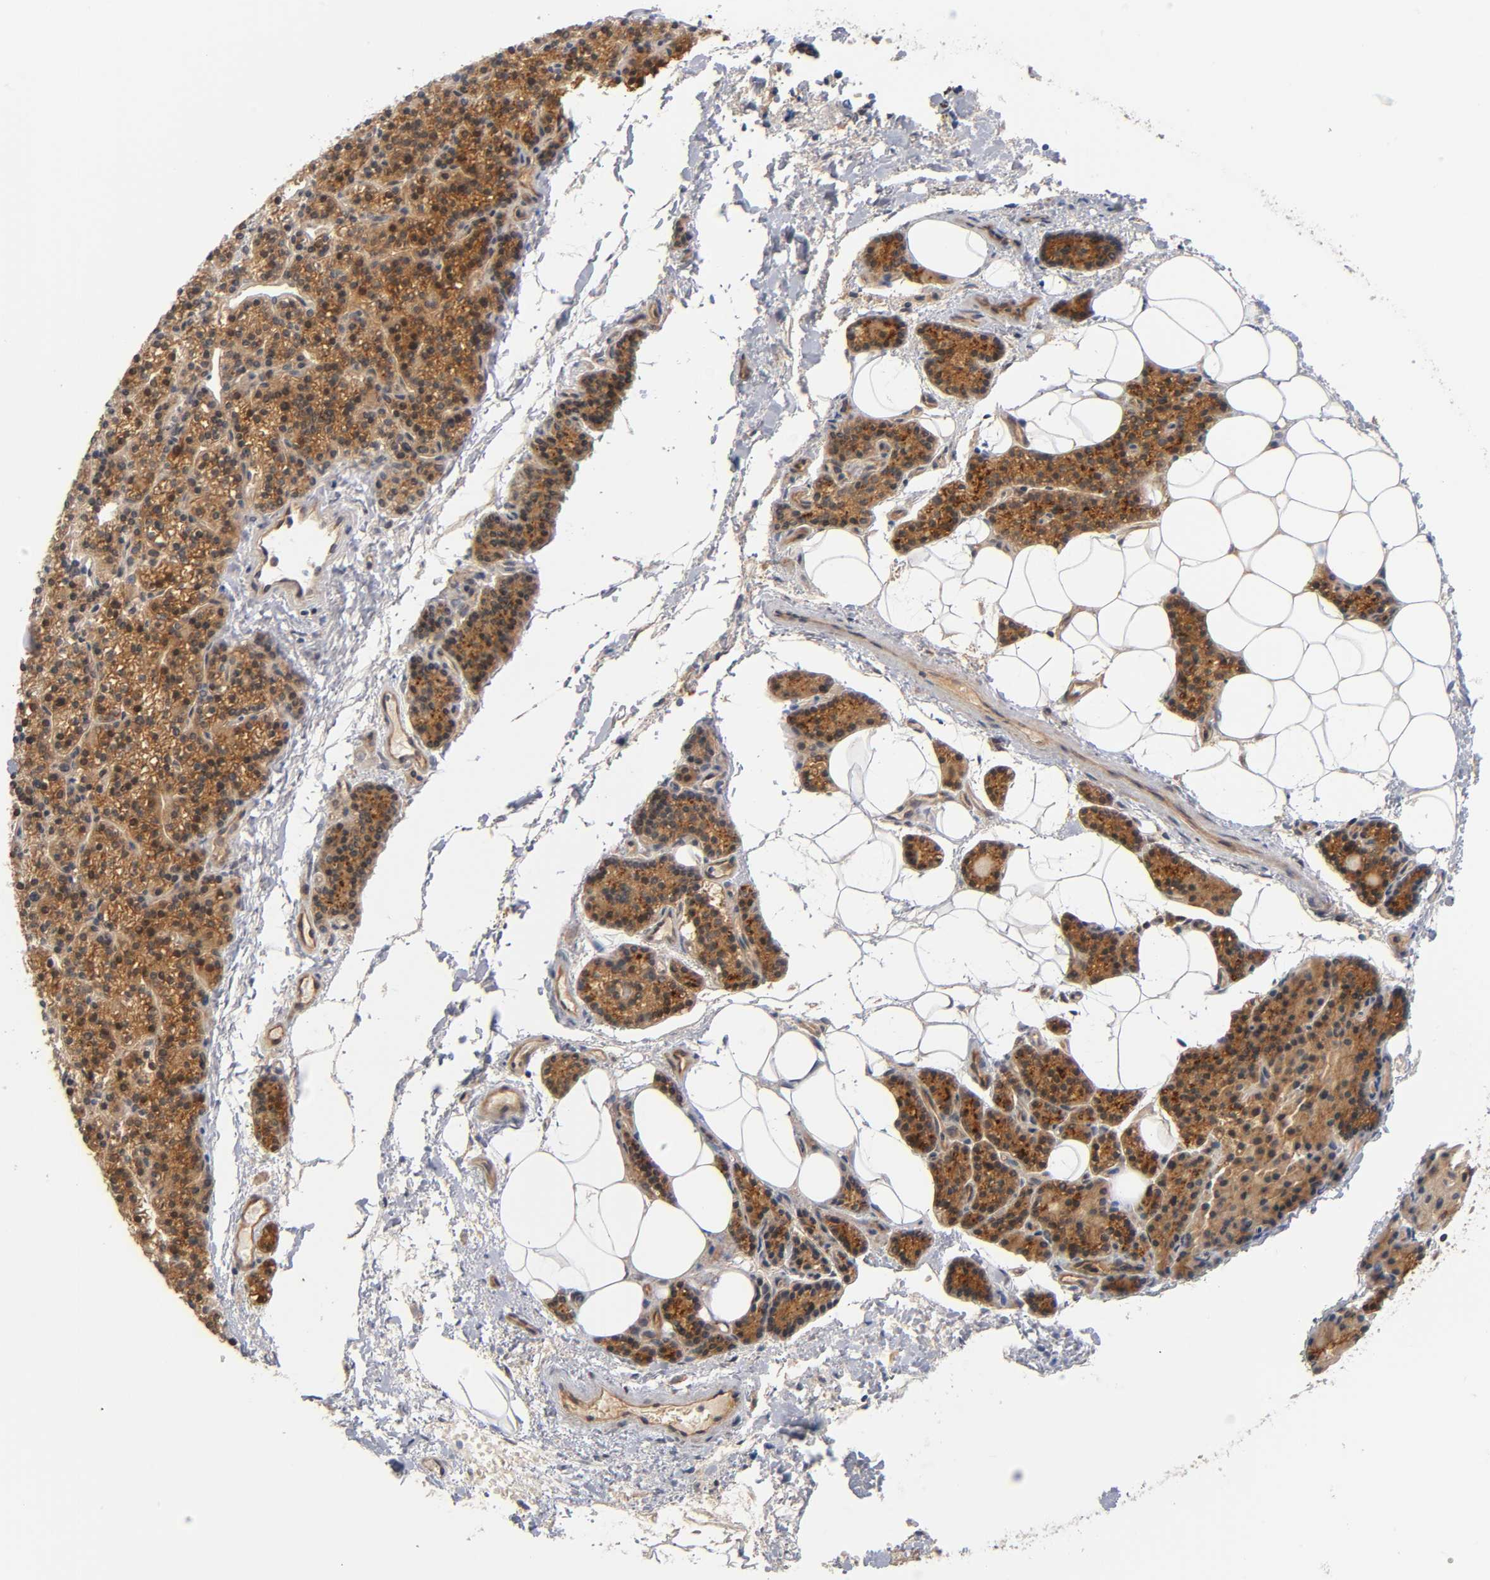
{"staining": {"intensity": "strong", "quantity": ">75%", "location": "cytoplasmic/membranous"}, "tissue": "parathyroid gland", "cell_type": "Glandular cells", "image_type": "normal", "snomed": [{"axis": "morphology", "description": "Normal tissue, NOS"}, {"axis": "topography", "description": "Parathyroid gland"}], "caption": "The immunohistochemical stain labels strong cytoplasmic/membranous staining in glandular cells of unremarkable parathyroid gland.", "gene": "PRKAB1", "patient": {"sex": "female", "age": 50}}